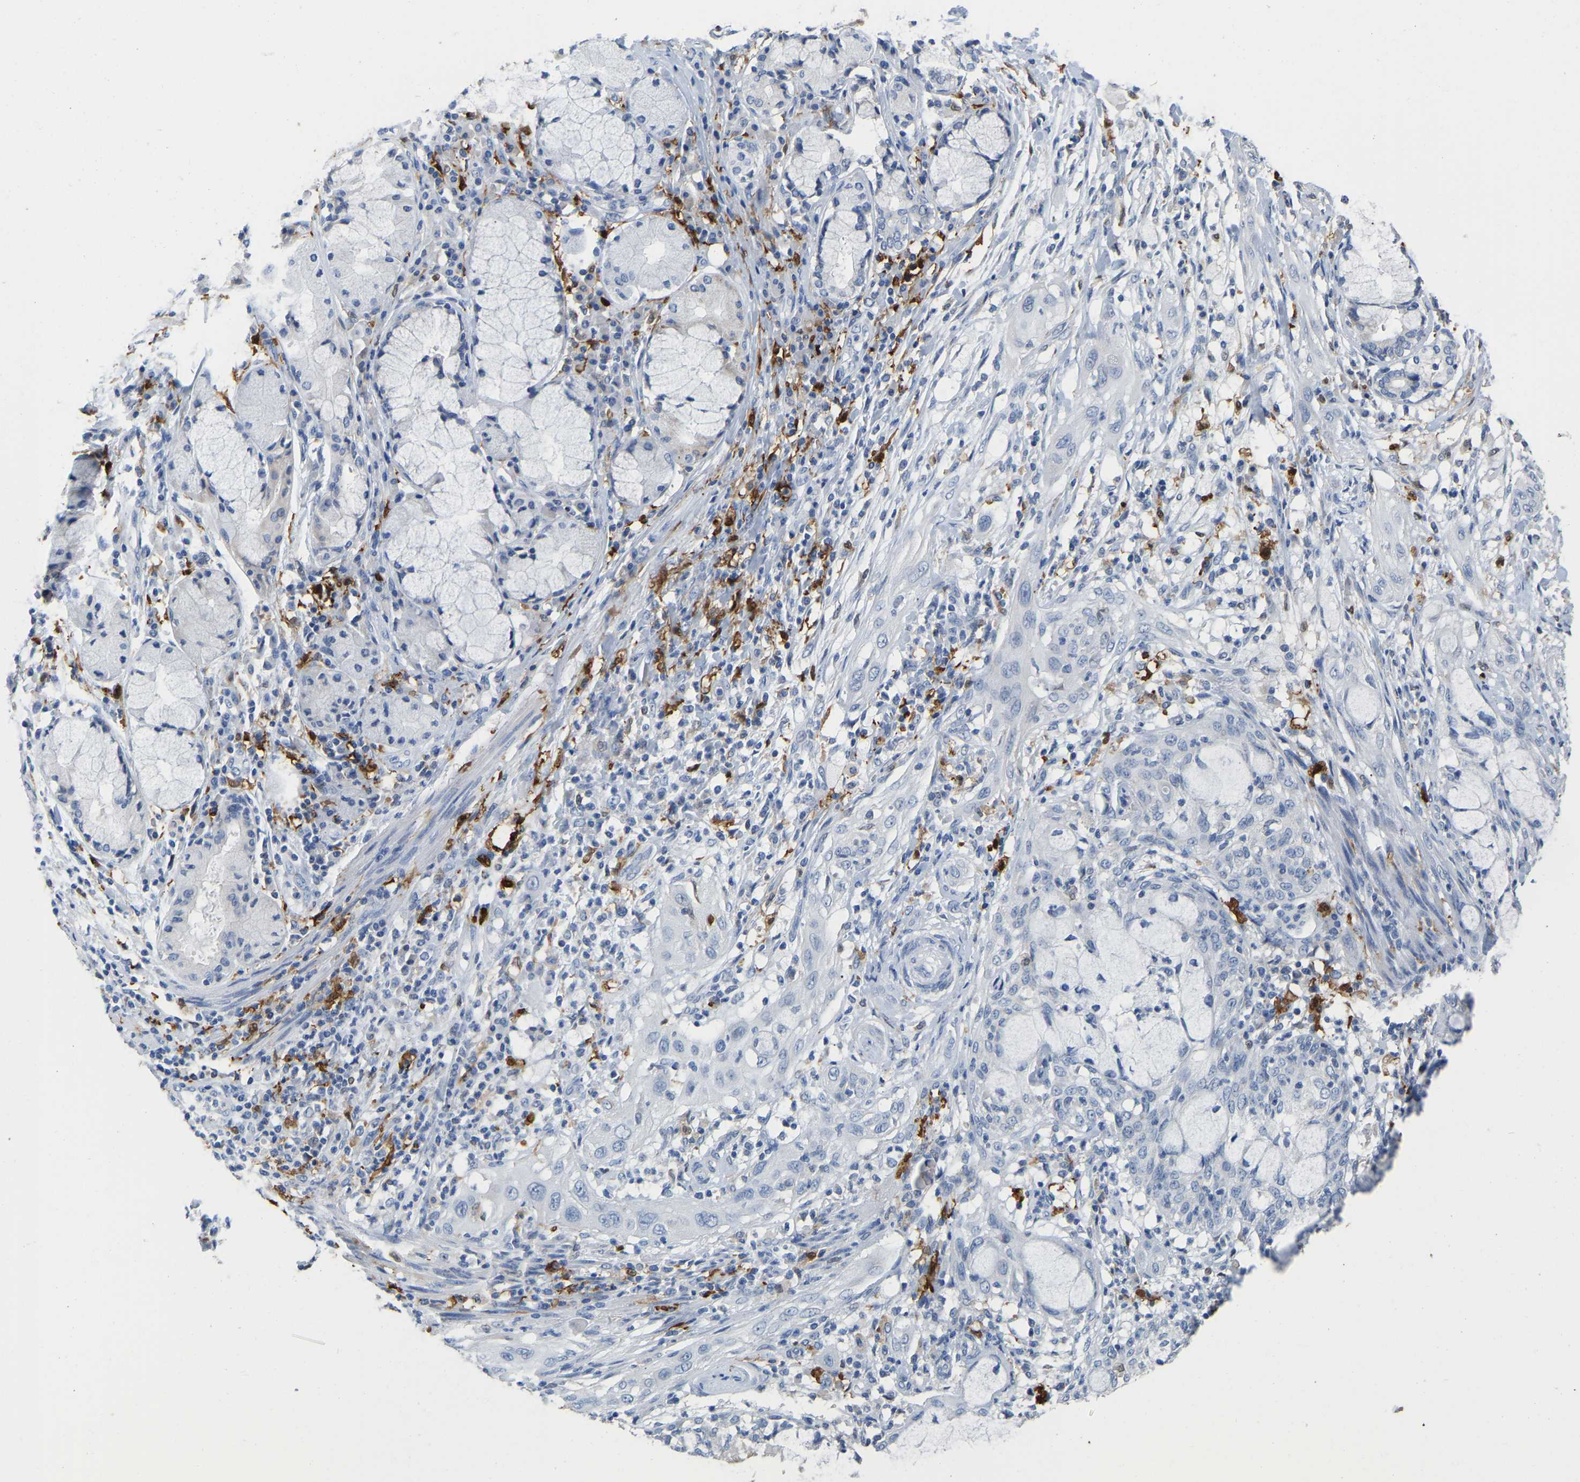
{"staining": {"intensity": "negative", "quantity": "none", "location": "none"}, "tissue": "lung cancer", "cell_type": "Tumor cells", "image_type": "cancer", "snomed": [{"axis": "morphology", "description": "Squamous cell carcinoma, NOS"}, {"axis": "topography", "description": "Lung"}], "caption": "Immunohistochemical staining of lung cancer shows no significant positivity in tumor cells.", "gene": "ULBP2", "patient": {"sex": "female", "age": 47}}